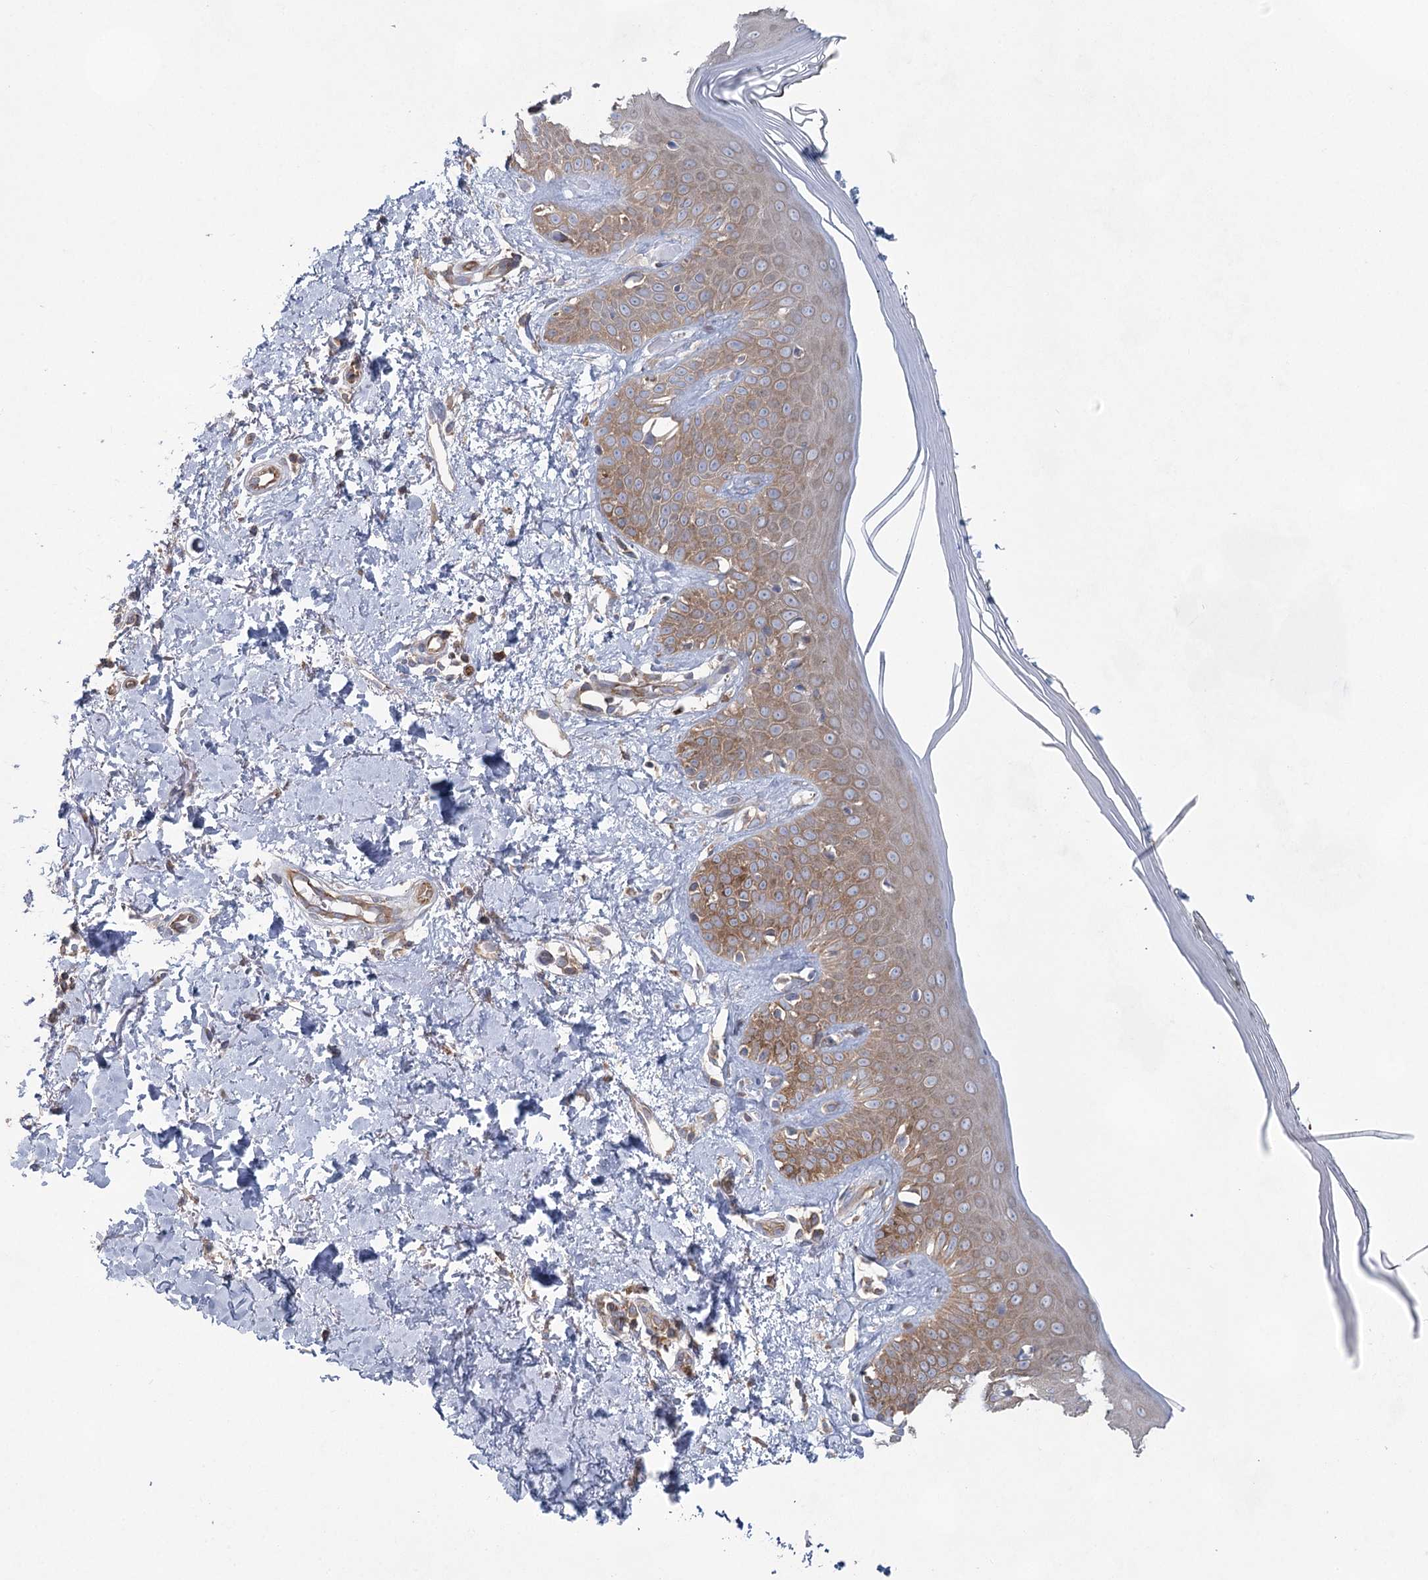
{"staining": {"intensity": "weak", "quantity": ">75%", "location": "cytoplasmic/membranous"}, "tissue": "skin", "cell_type": "Fibroblasts", "image_type": "normal", "snomed": [{"axis": "morphology", "description": "Normal tissue, NOS"}, {"axis": "topography", "description": "Skin"}], "caption": "Protein staining reveals weak cytoplasmic/membranous positivity in about >75% of fibroblasts in normal skin. Using DAB (brown) and hematoxylin (blue) stains, captured at high magnification using brightfield microscopy.", "gene": "EIF3A", "patient": {"sex": "female", "age": 64}}